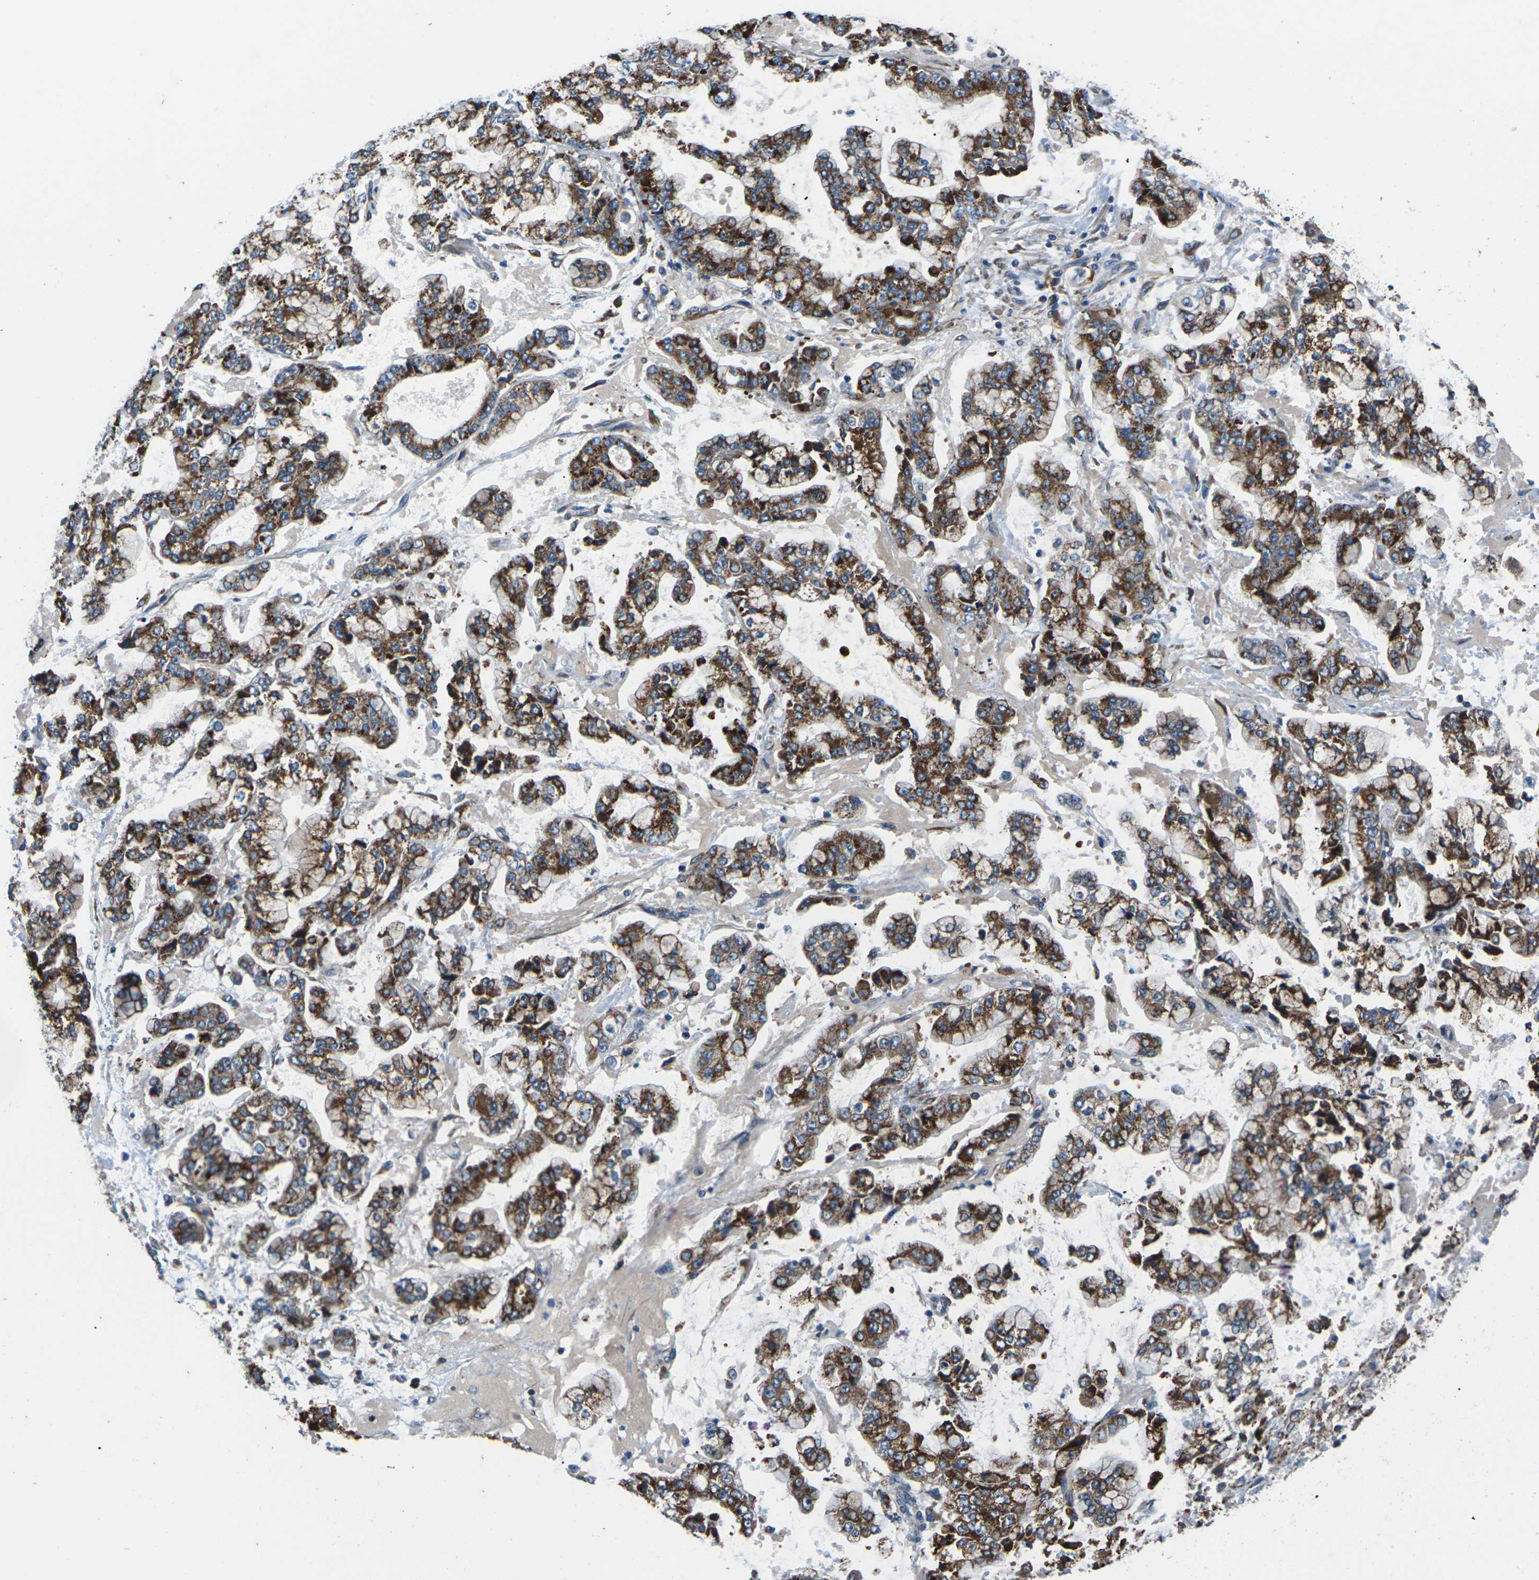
{"staining": {"intensity": "strong", "quantity": ">75%", "location": "cytoplasmic/membranous"}, "tissue": "stomach cancer", "cell_type": "Tumor cells", "image_type": "cancer", "snomed": [{"axis": "morphology", "description": "Adenocarcinoma, NOS"}, {"axis": "topography", "description": "Stomach"}], "caption": "An IHC micrograph of tumor tissue is shown. Protein staining in brown shows strong cytoplasmic/membranous positivity in adenocarcinoma (stomach) within tumor cells. Nuclei are stained in blue.", "gene": "GABRP", "patient": {"sex": "male", "age": 76}}